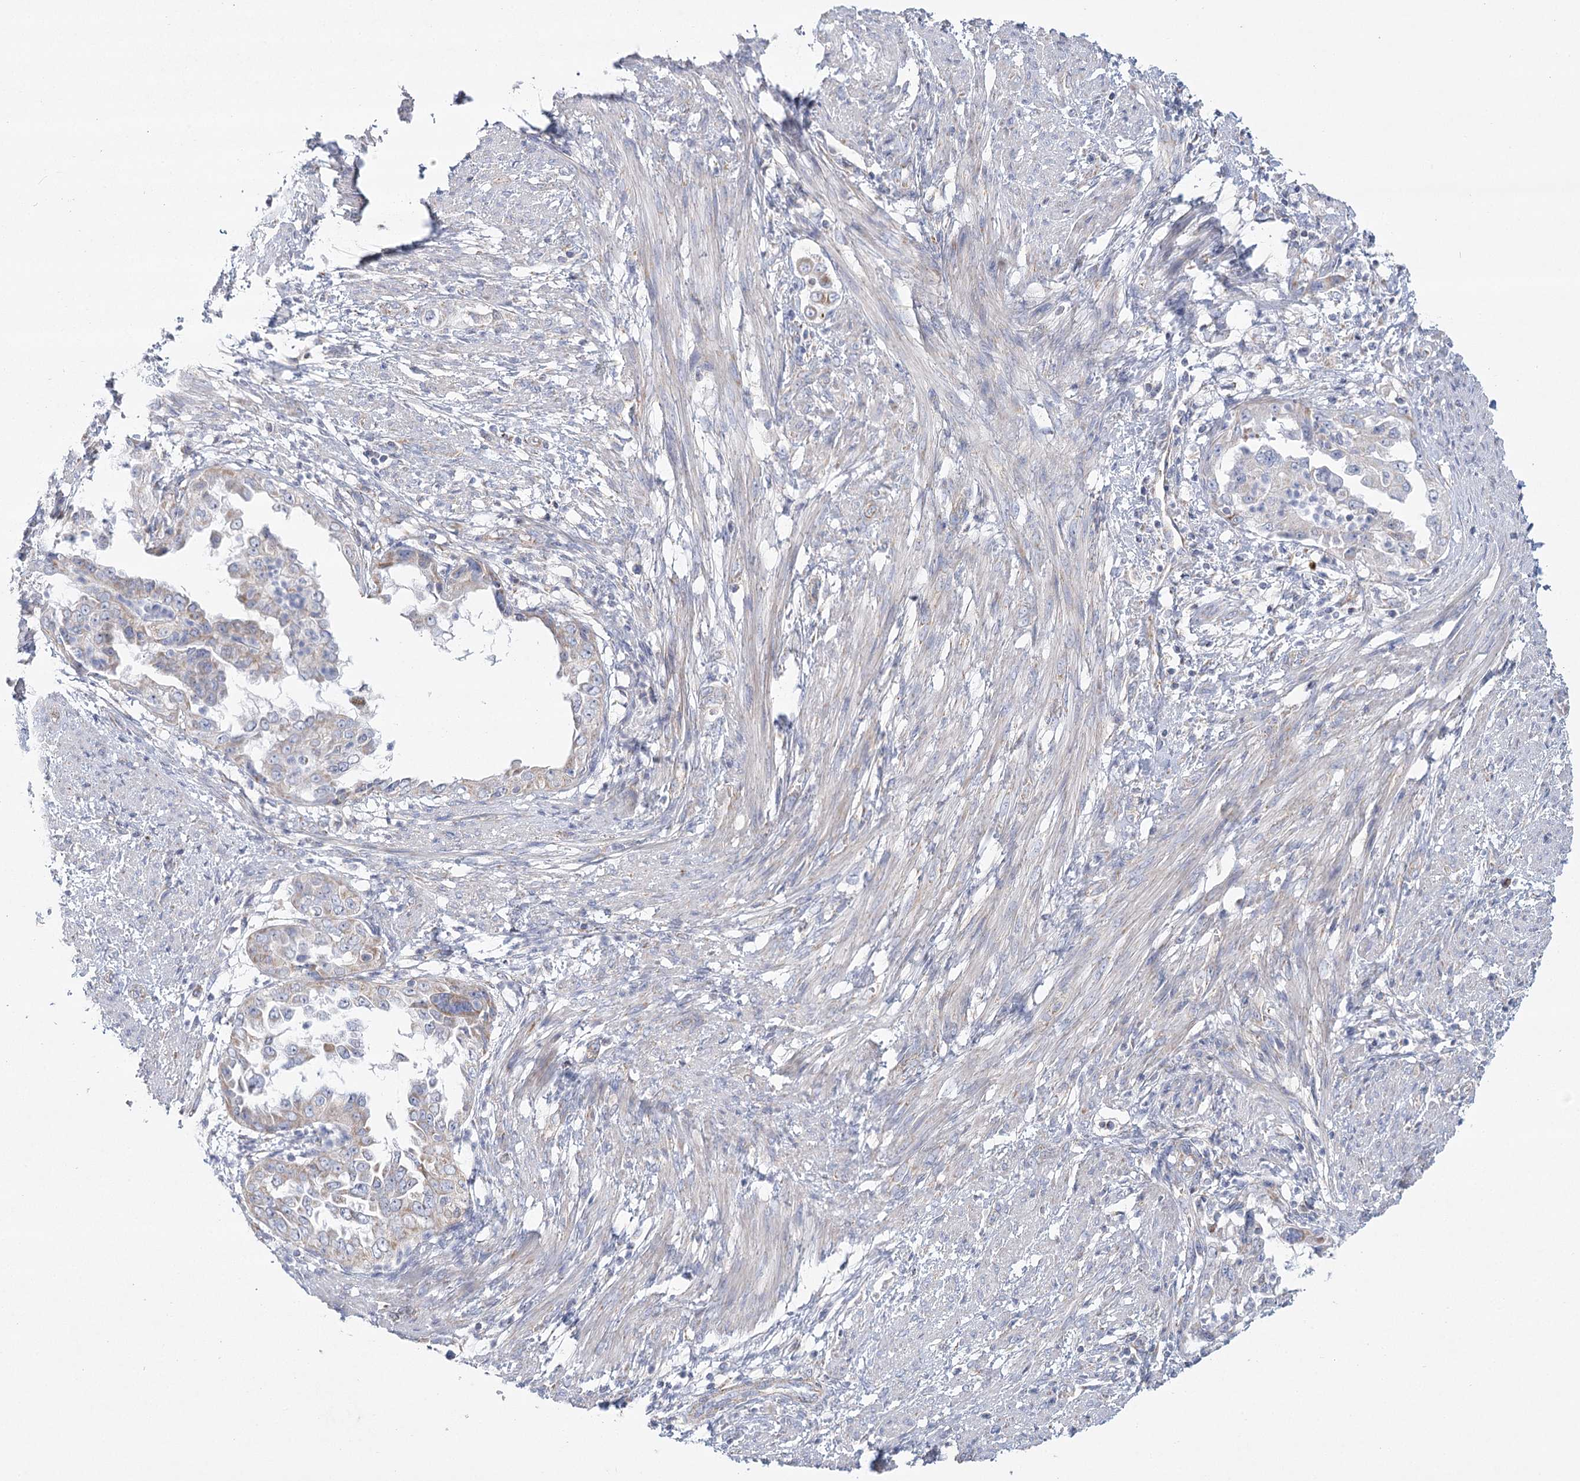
{"staining": {"intensity": "moderate", "quantity": "25%-75%", "location": "cytoplasmic/membranous"}, "tissue": "endometrial cancer", "cell_type": "Tumor cells", "image_type": "cancer", "snomed": [{"axis": "morphology", "description": "Adenocarcinoma, NOS"}, {"axis": "topography", "description": "Endometrium"}], "caption": "Moderate cytoplasmic/membranous protein expression is present in about 25%-75% of tumor cells in adenocarcinoma (endometrial). The protein is shown in brown color, while the nuclei are stained blue.", "gene": "SNX7", "patient": {"sex": "female", "age": 85}}